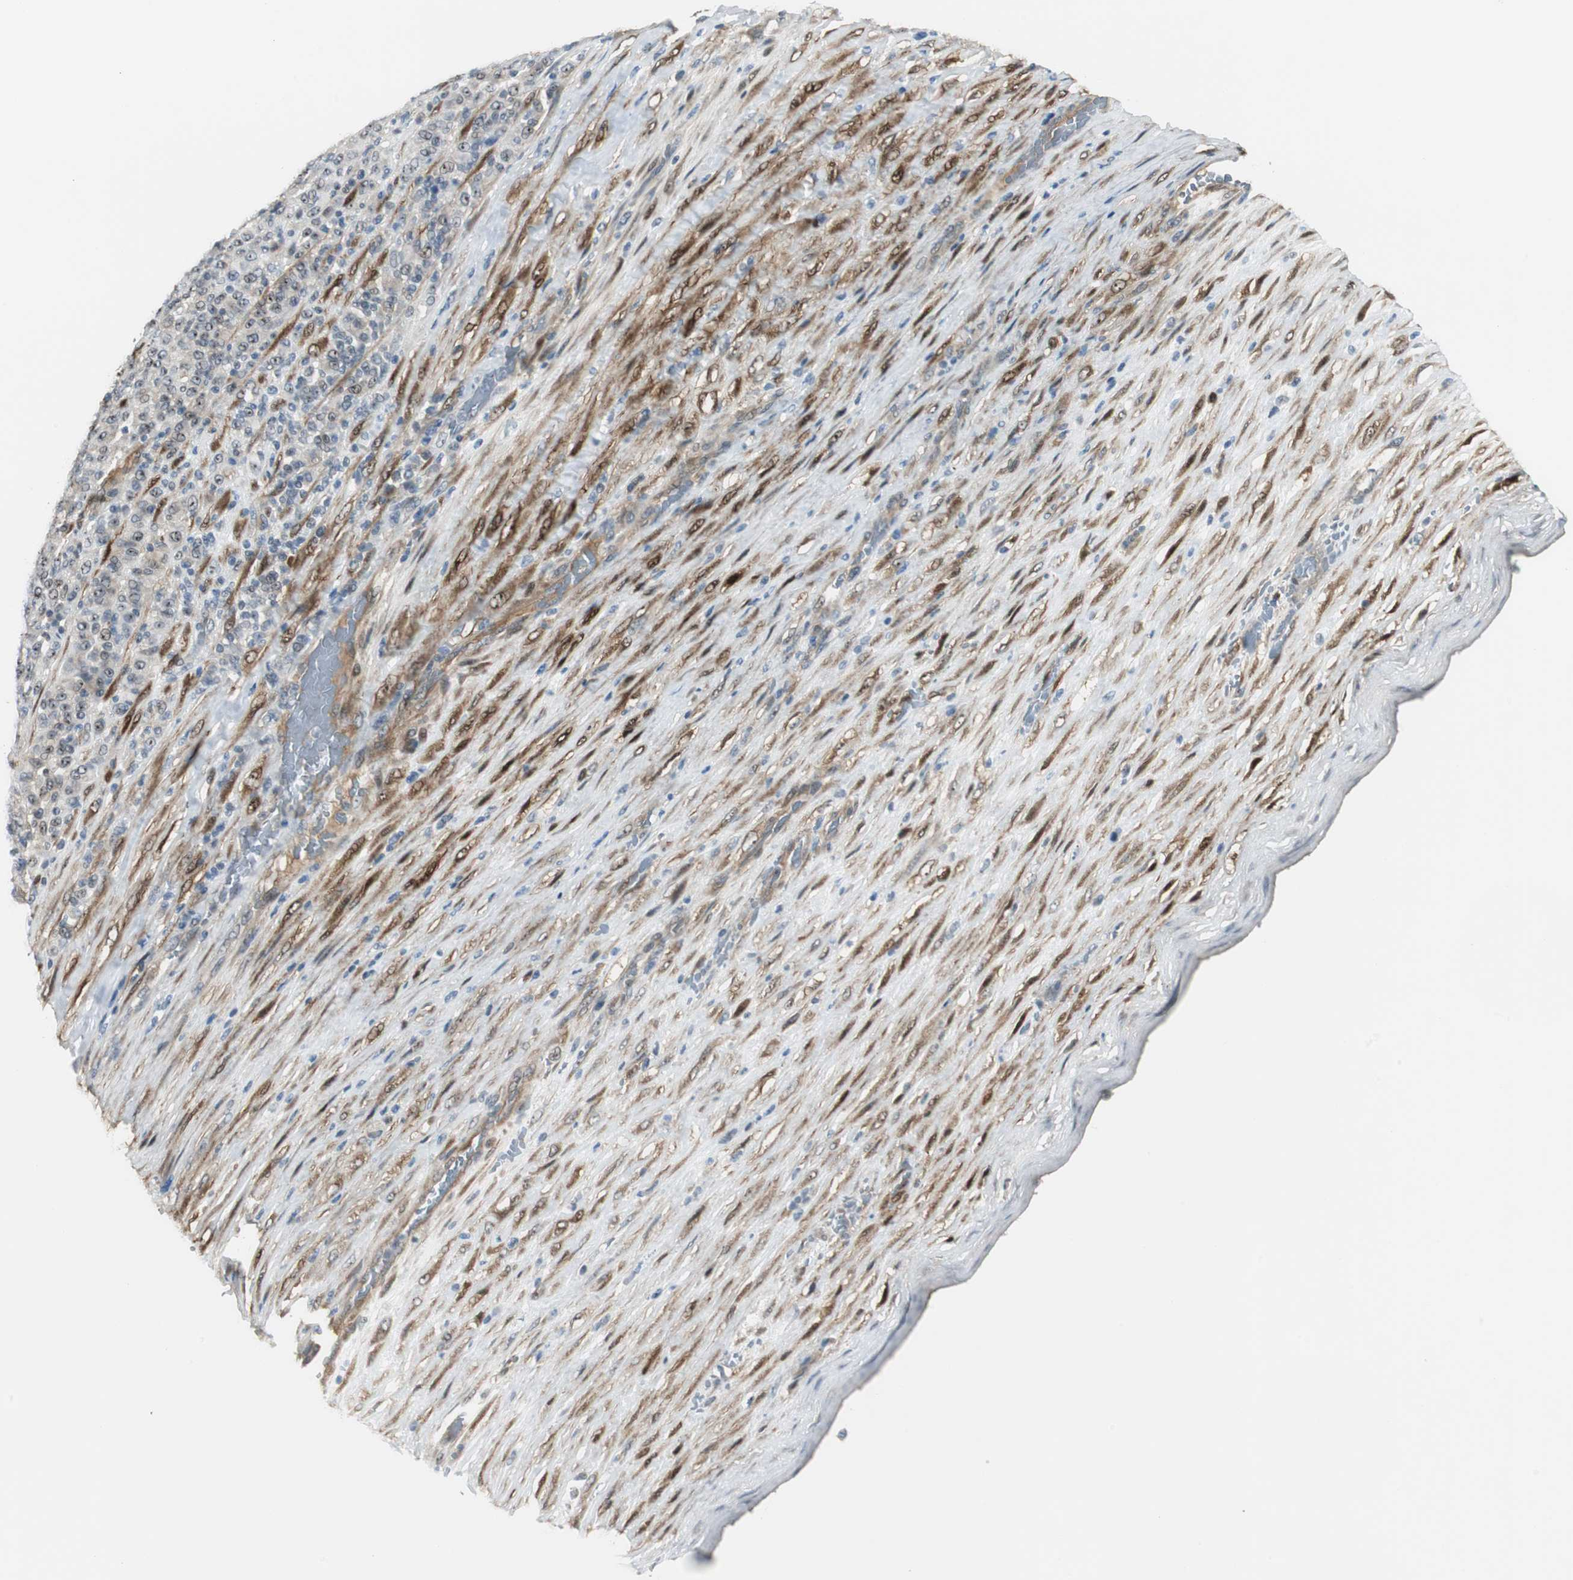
{"staining": {"intensity": "weak", "quantity": ">75%", "location": "cytoplasmic/membranous,nuclear"}, "tissue": "melanoma", "cell_type": "Tumor cells", "image_type": "cancer", "snomed": [{"axis": "morphology", "description": "Malignant melanoma, Metastatic site"}, {"axis": "topography", "description": "Pancreas"}], "caption": "Immunohistochemical staining of malignant melanoma (metastatic site) reveals low levels of weak cytoplasmic/membranous and nuclear staining in about >75% of tumor cells.", "gene": "FHL2", "patient": {"sex": "female", "age": 30}}